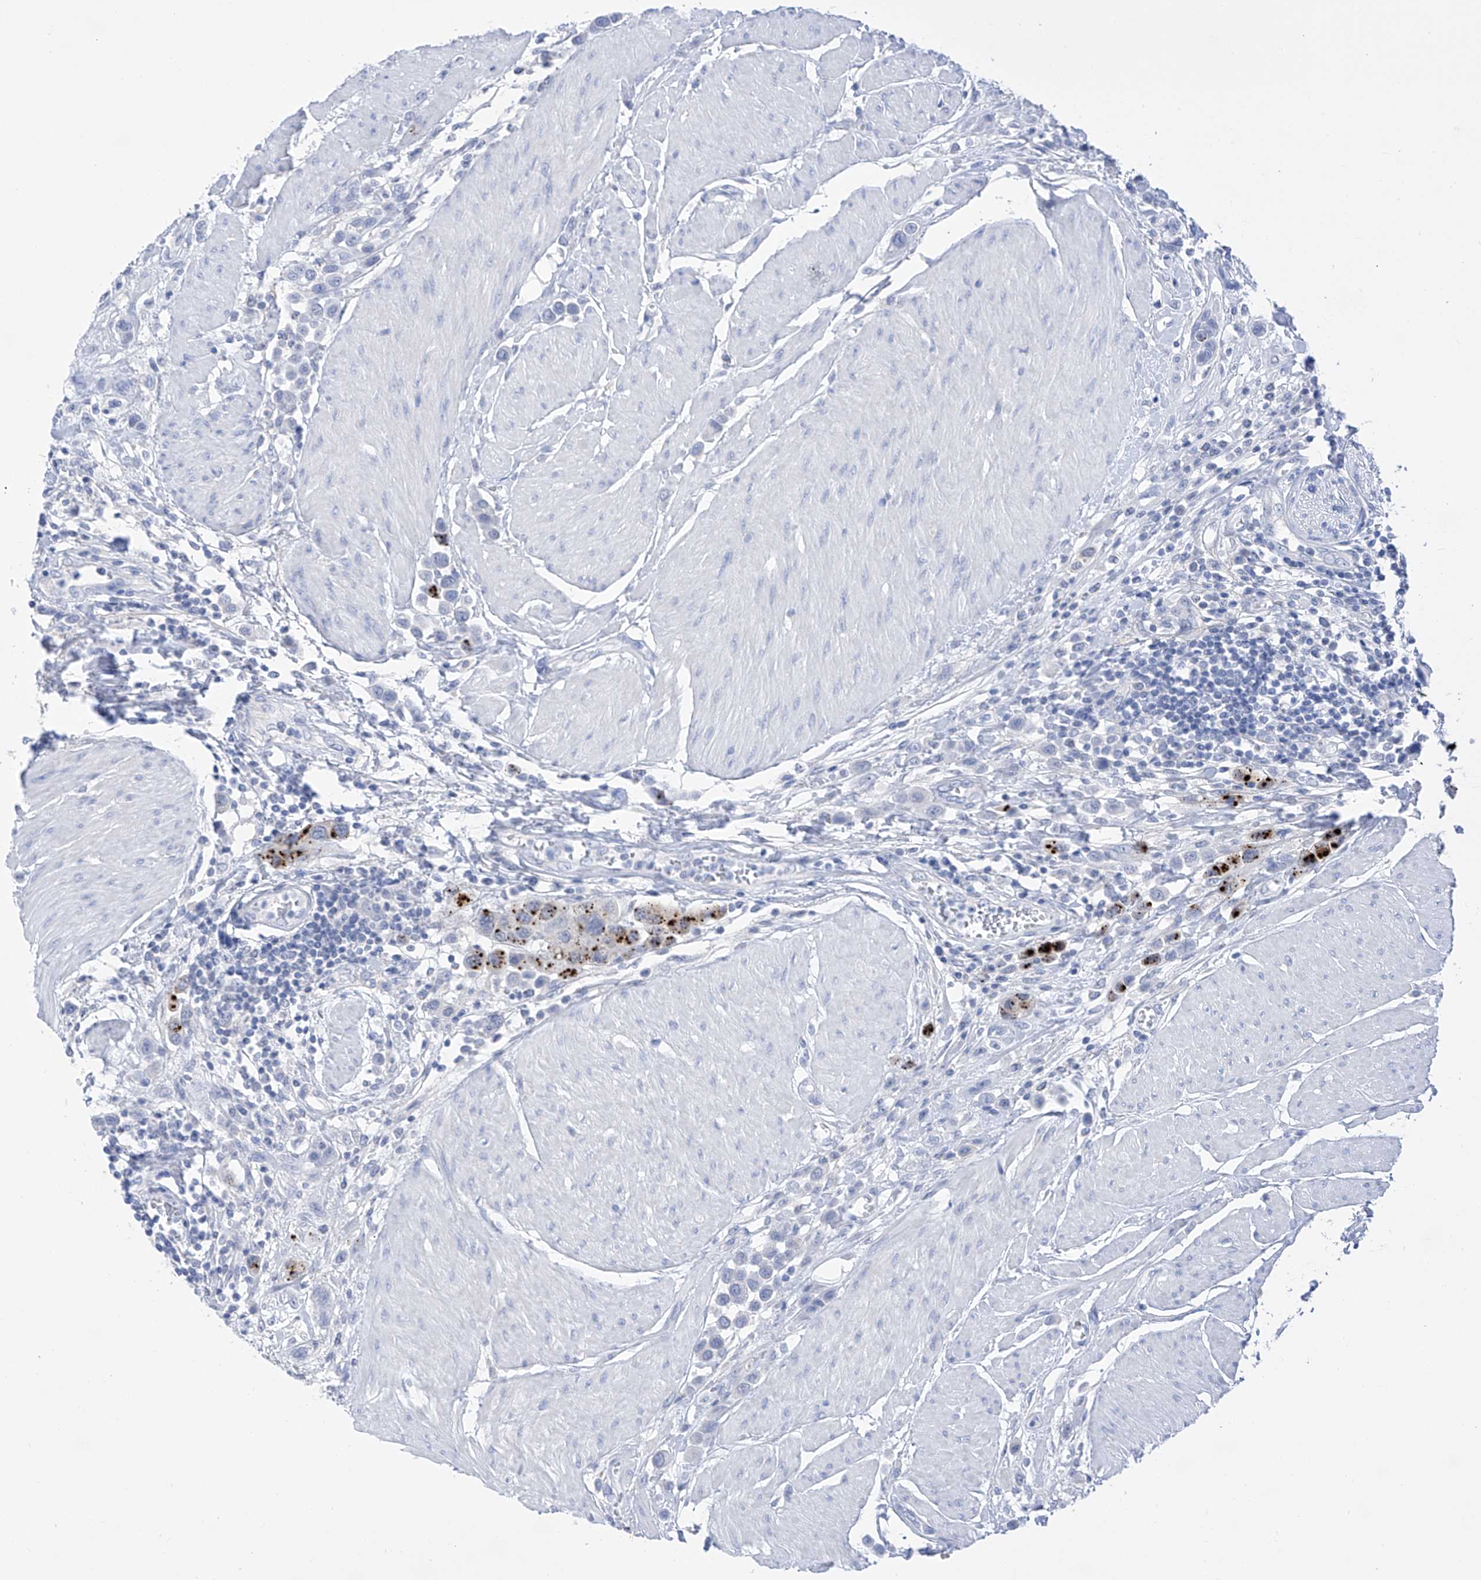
{"staining": {"intensity": "strong", "quantity": "<25%", "location": "cytoplasmic/membranous"}, "tissue": "urothelial cancer", "cell_type": "Tumor cells", "image_type": "cancer", "snomed": [{"axis": "morphology", "description": "Urothelial carcinoma, High grade"}, {"axis": "topography", "description": "Urinary bladder"}], "caption": "Protein expression analysis of urothelial cancer exhibits strong cytoplasmic/membranous expression in about <25% of tumor cells.", "gene": "FLG", "patient": {"sex": "male", "age": 50}}